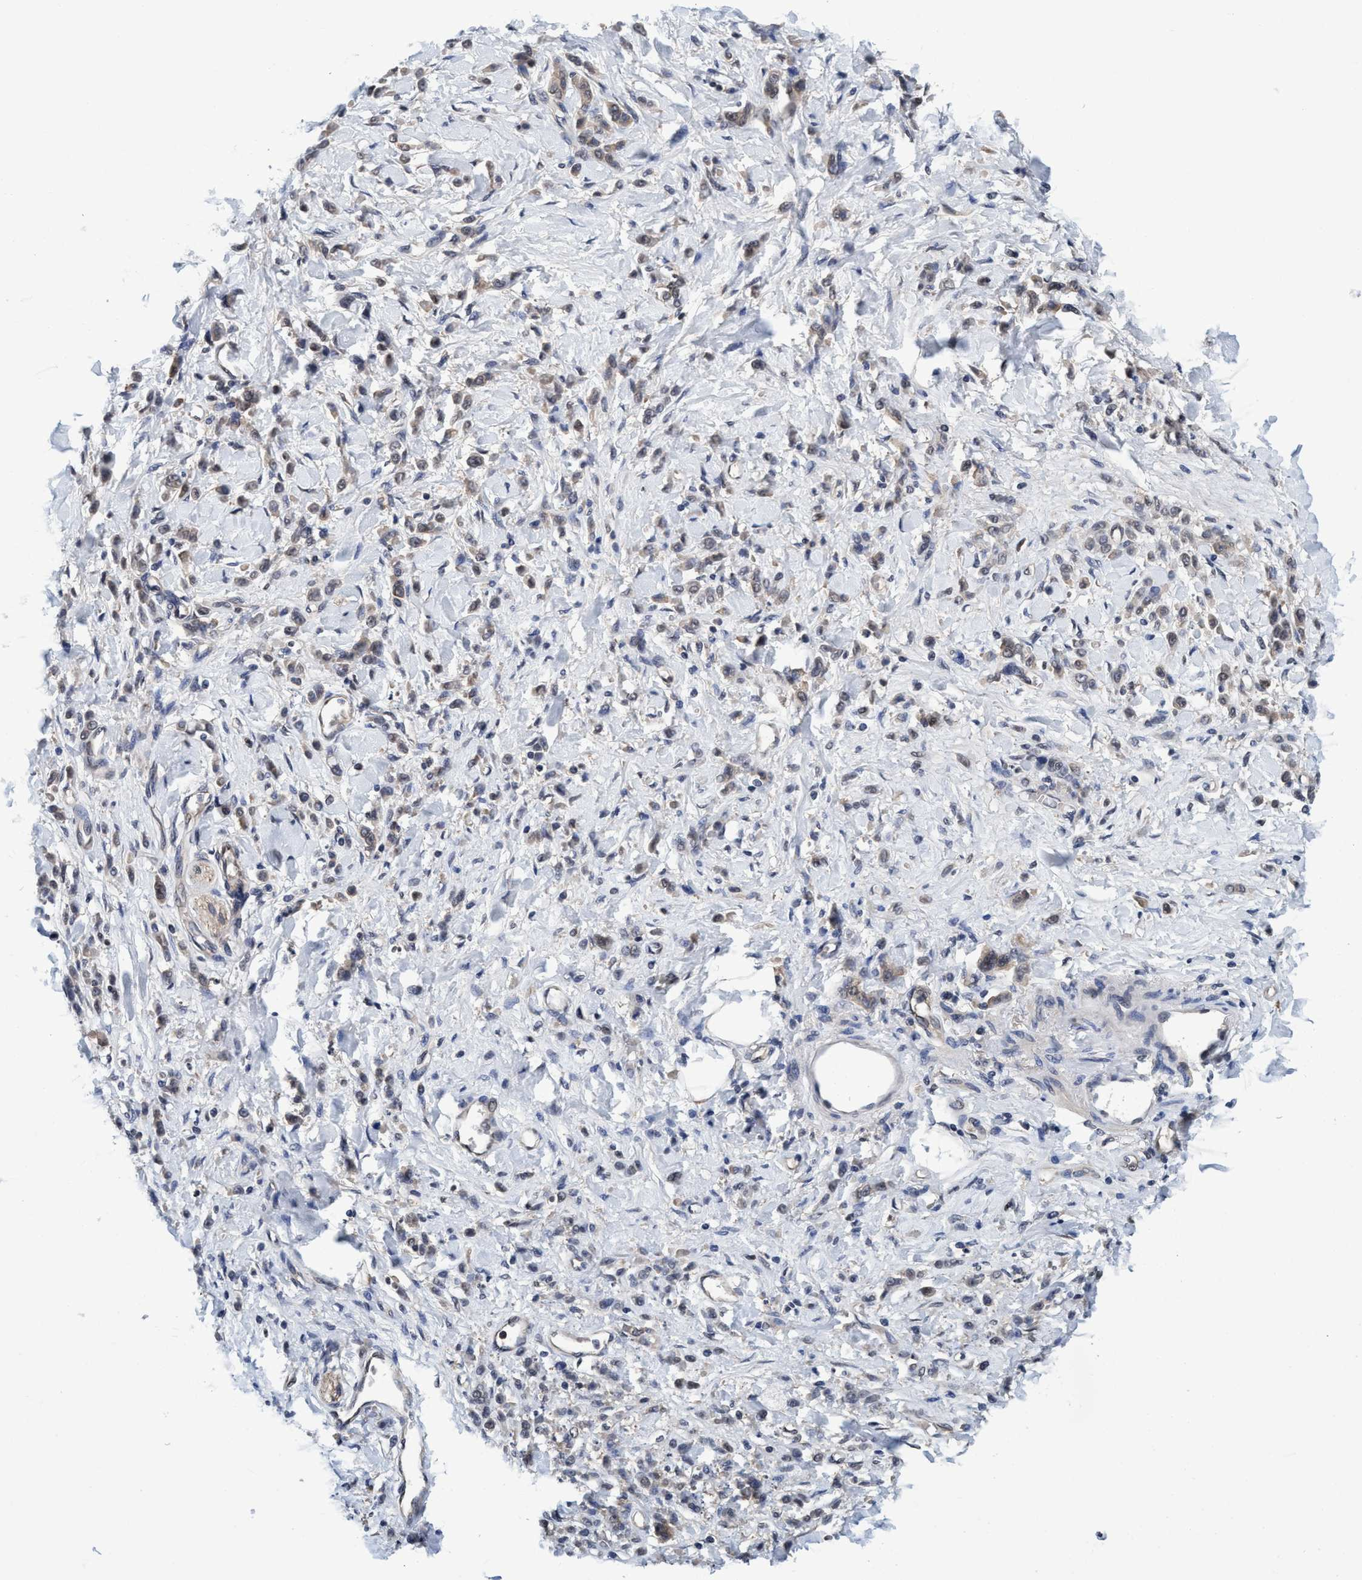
{"staining": {"intensity": "weak", "quantity": "25%-75%", "location": "cytoplasmic/membranous"}, "tissue": "stomach cancer", "cell_type": "Tumor cells", "image_type": "cancer", "snomed": [{"axis": "morphology", "description": "Normal tissue, NOS"}, {"axis": "morphology", "description": "Adenocarcinoma, NOS"}, {"axis": "topography", "description": "Stomach"}], "caption": "Protein expression by IHC shows weak cytoplasmic/membranous staining in about 25%-75% of tumor cells in stomach cancer.", "gene": "PSMD12", "patient": {"sex": "male", "age": 82}}